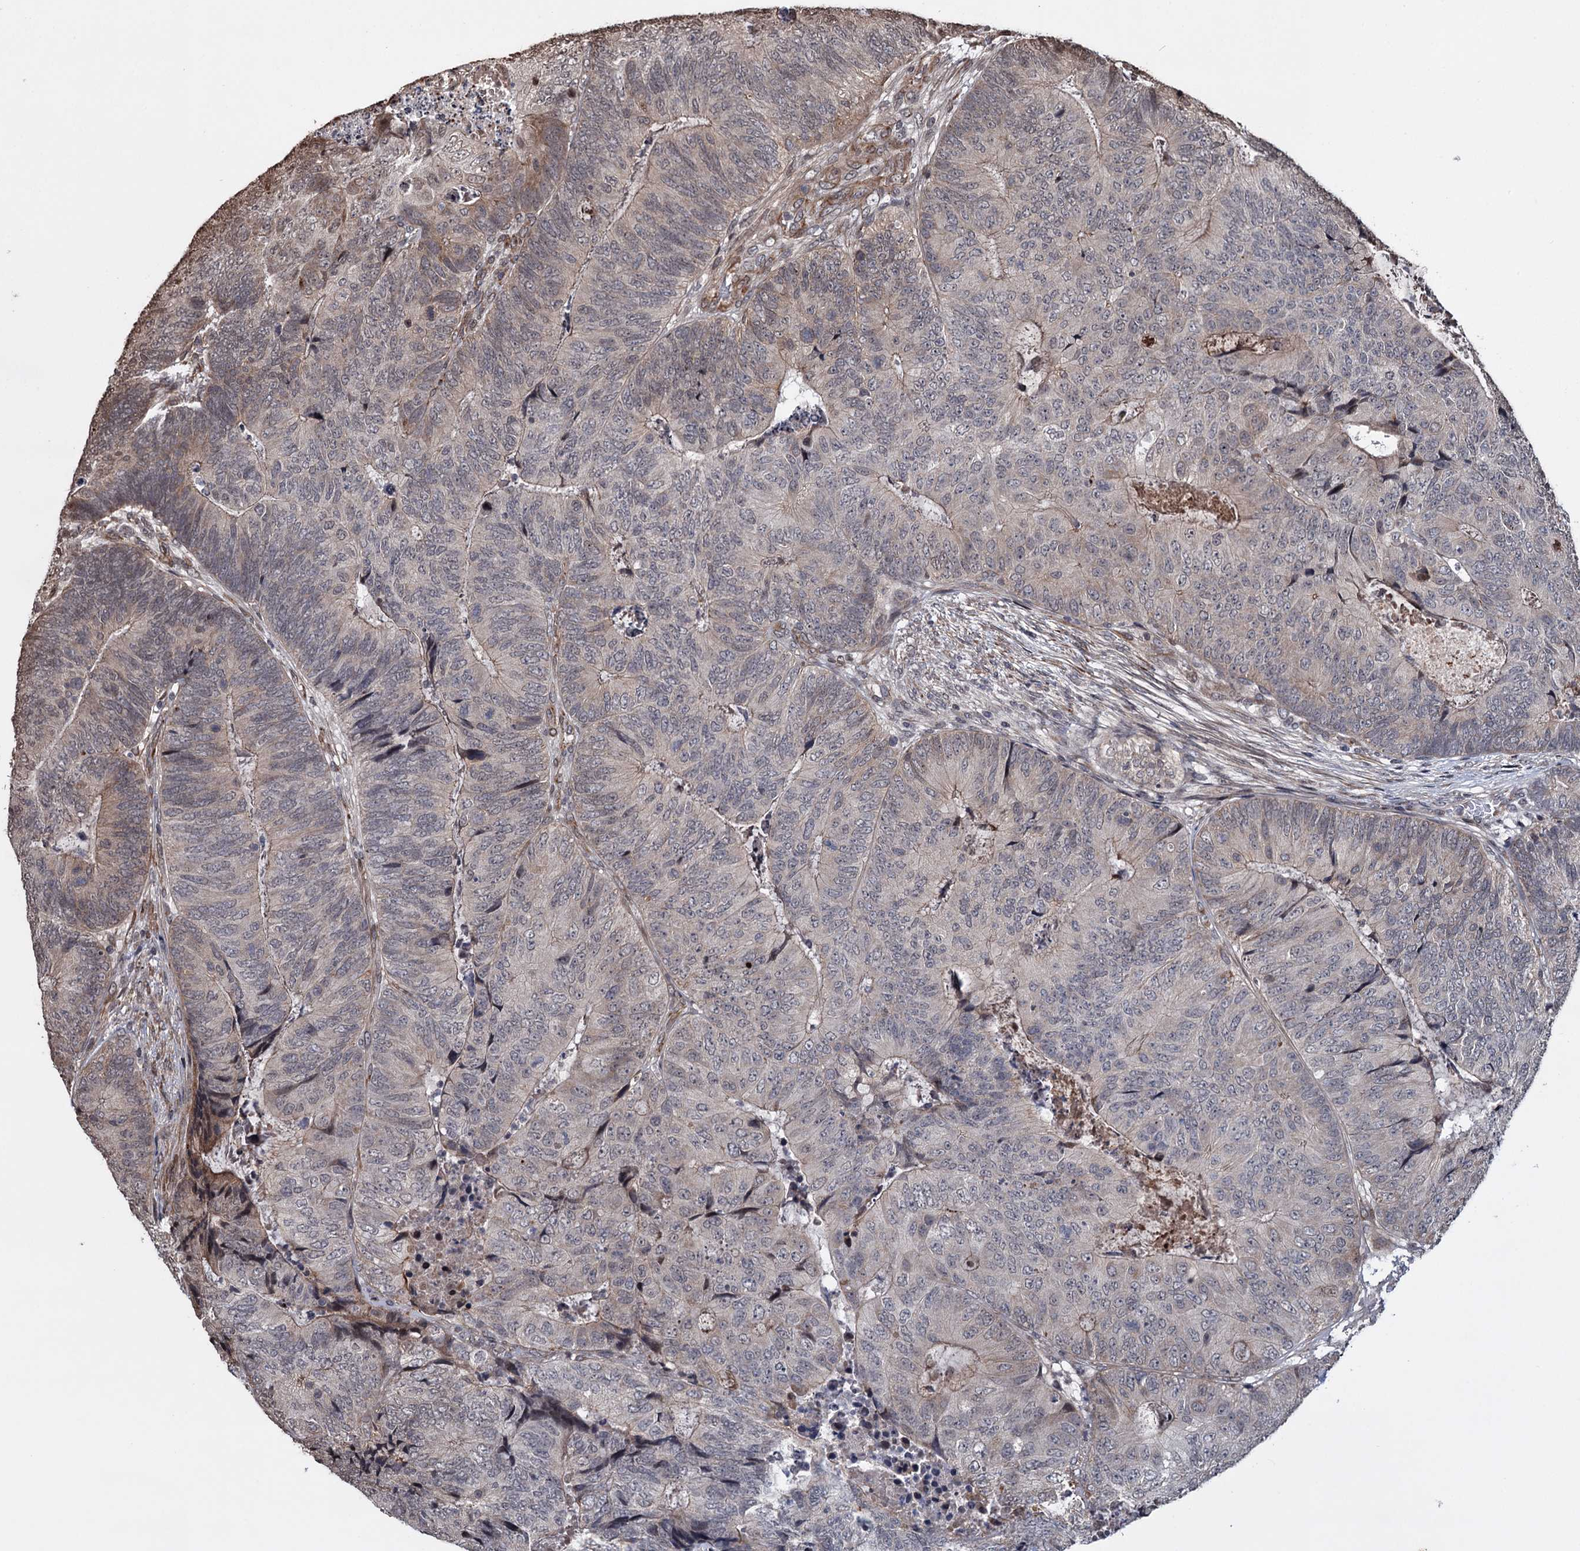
{"staining": {"intensity": "weak", "quantity": "<25%", "location": "cytoplasmic/membranous"}, "tissue": "colorectal cancer", "cell_type": "Tumor cells", "image_type": "cancer", "snomed": [{"axis": "morphology", "description": "Adenocarcinoma, NOS"}, {"axis": "topography", "description": "Colon"}], "caption": "Histopathology image shows no significant protein positivity in tumor cells of adenocarcinoma (colorectal). Nuclei are stained in blue.", "gene": "EYA4", "patient": {"sex": "female", "age": 67}}